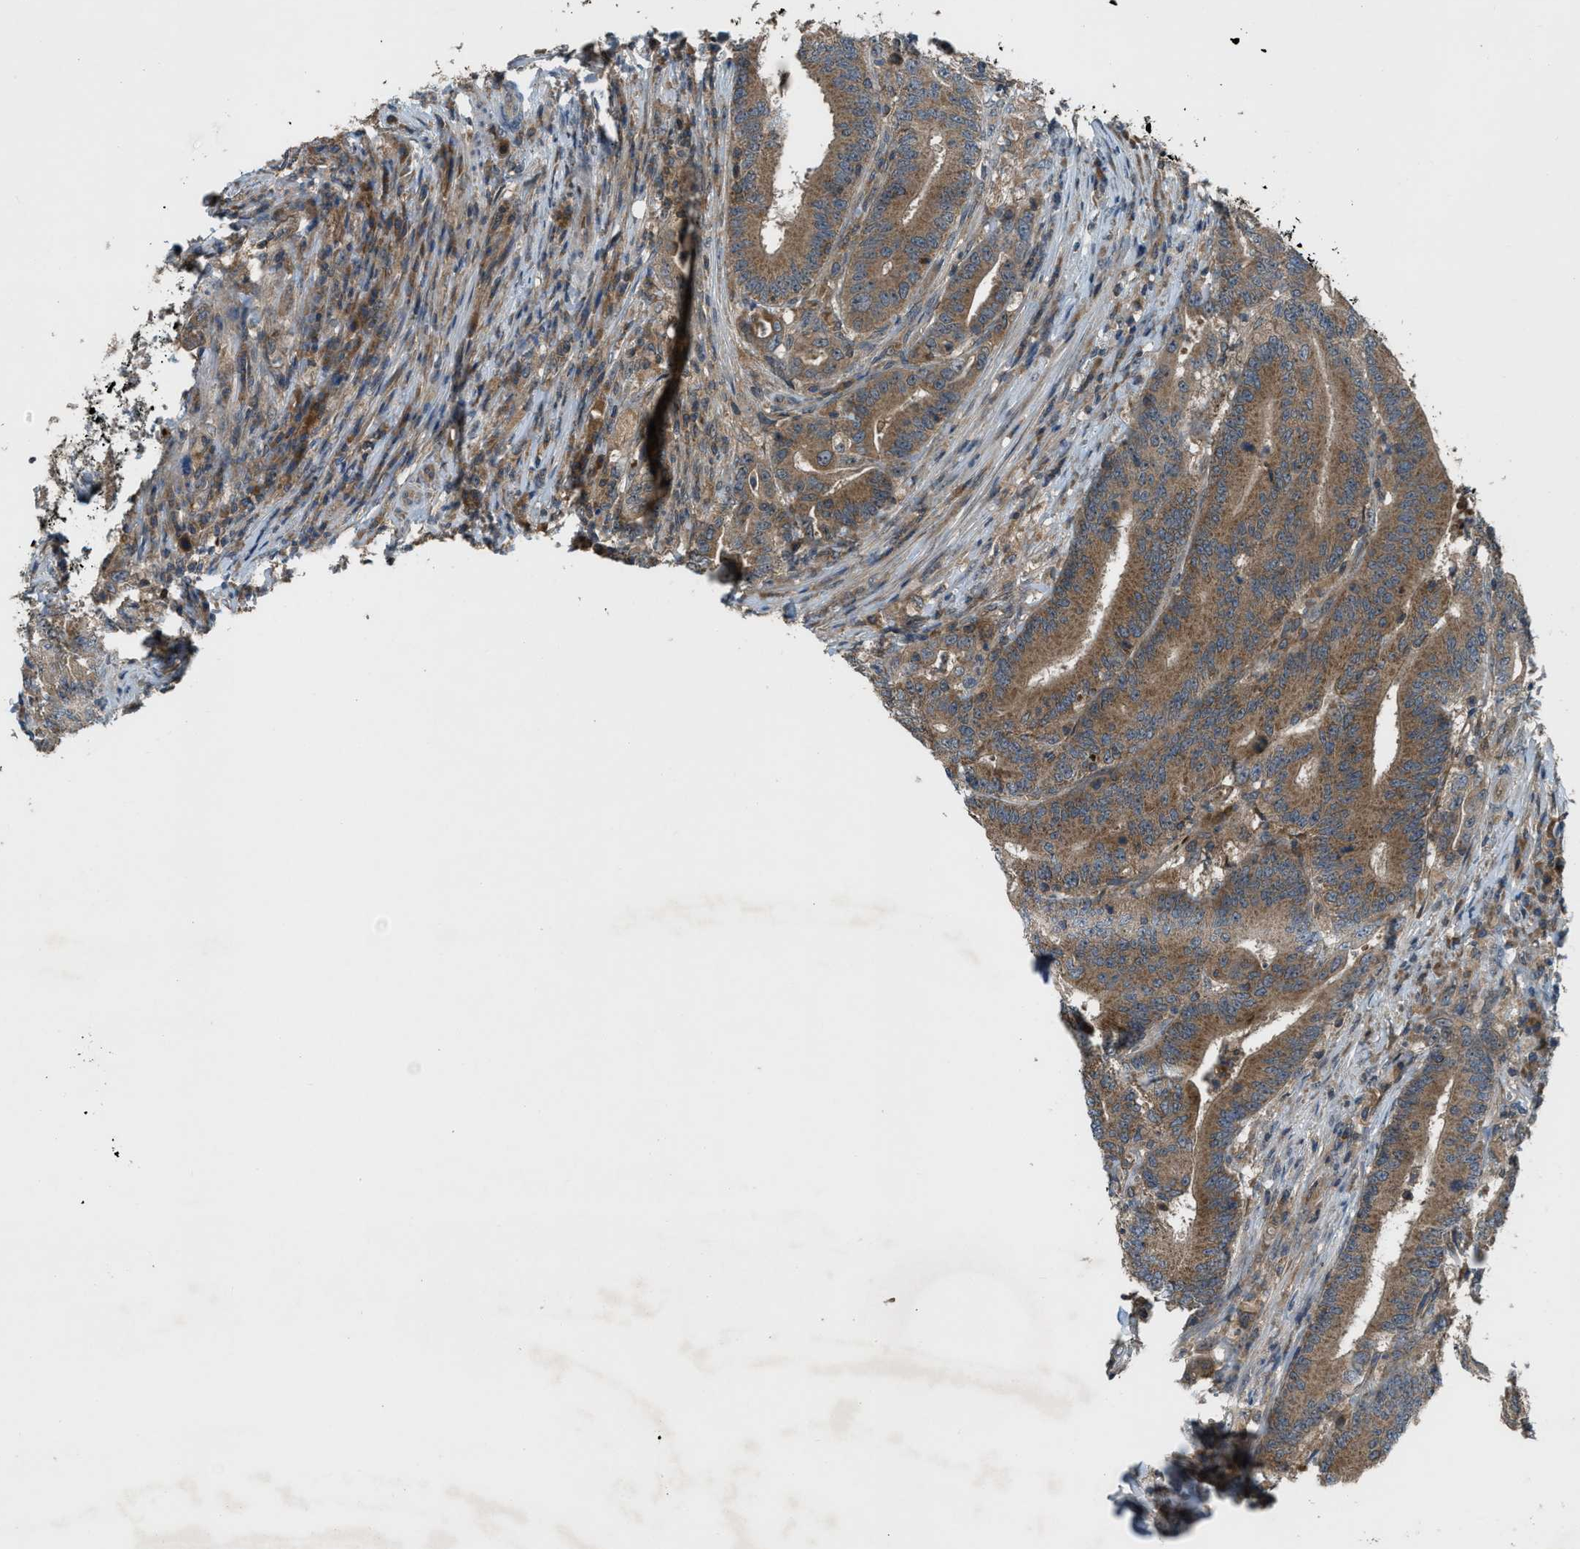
{"staining": {"intensity": "moderate", "quantity": ">75%", "location": "cytoplasmic/membranous"}, "tissue": "colorectal cancer", "cell_type": "Tumor cells", "image_type": "cancer", "snomed": [{"axis": "morphology", "description": "Adenocarcinoma, NOS"}, {"axis": "topography", "description": "Colon"}], "caption": "Immunohistochemical staining of colorectal cancer (adenocarcinoma) shows moderate cytoplasmic/membranous protein staining in approximately >75% of tumor cells.", "gene": "ZNF71", "patient": {"sex": "female", "age": 66}}